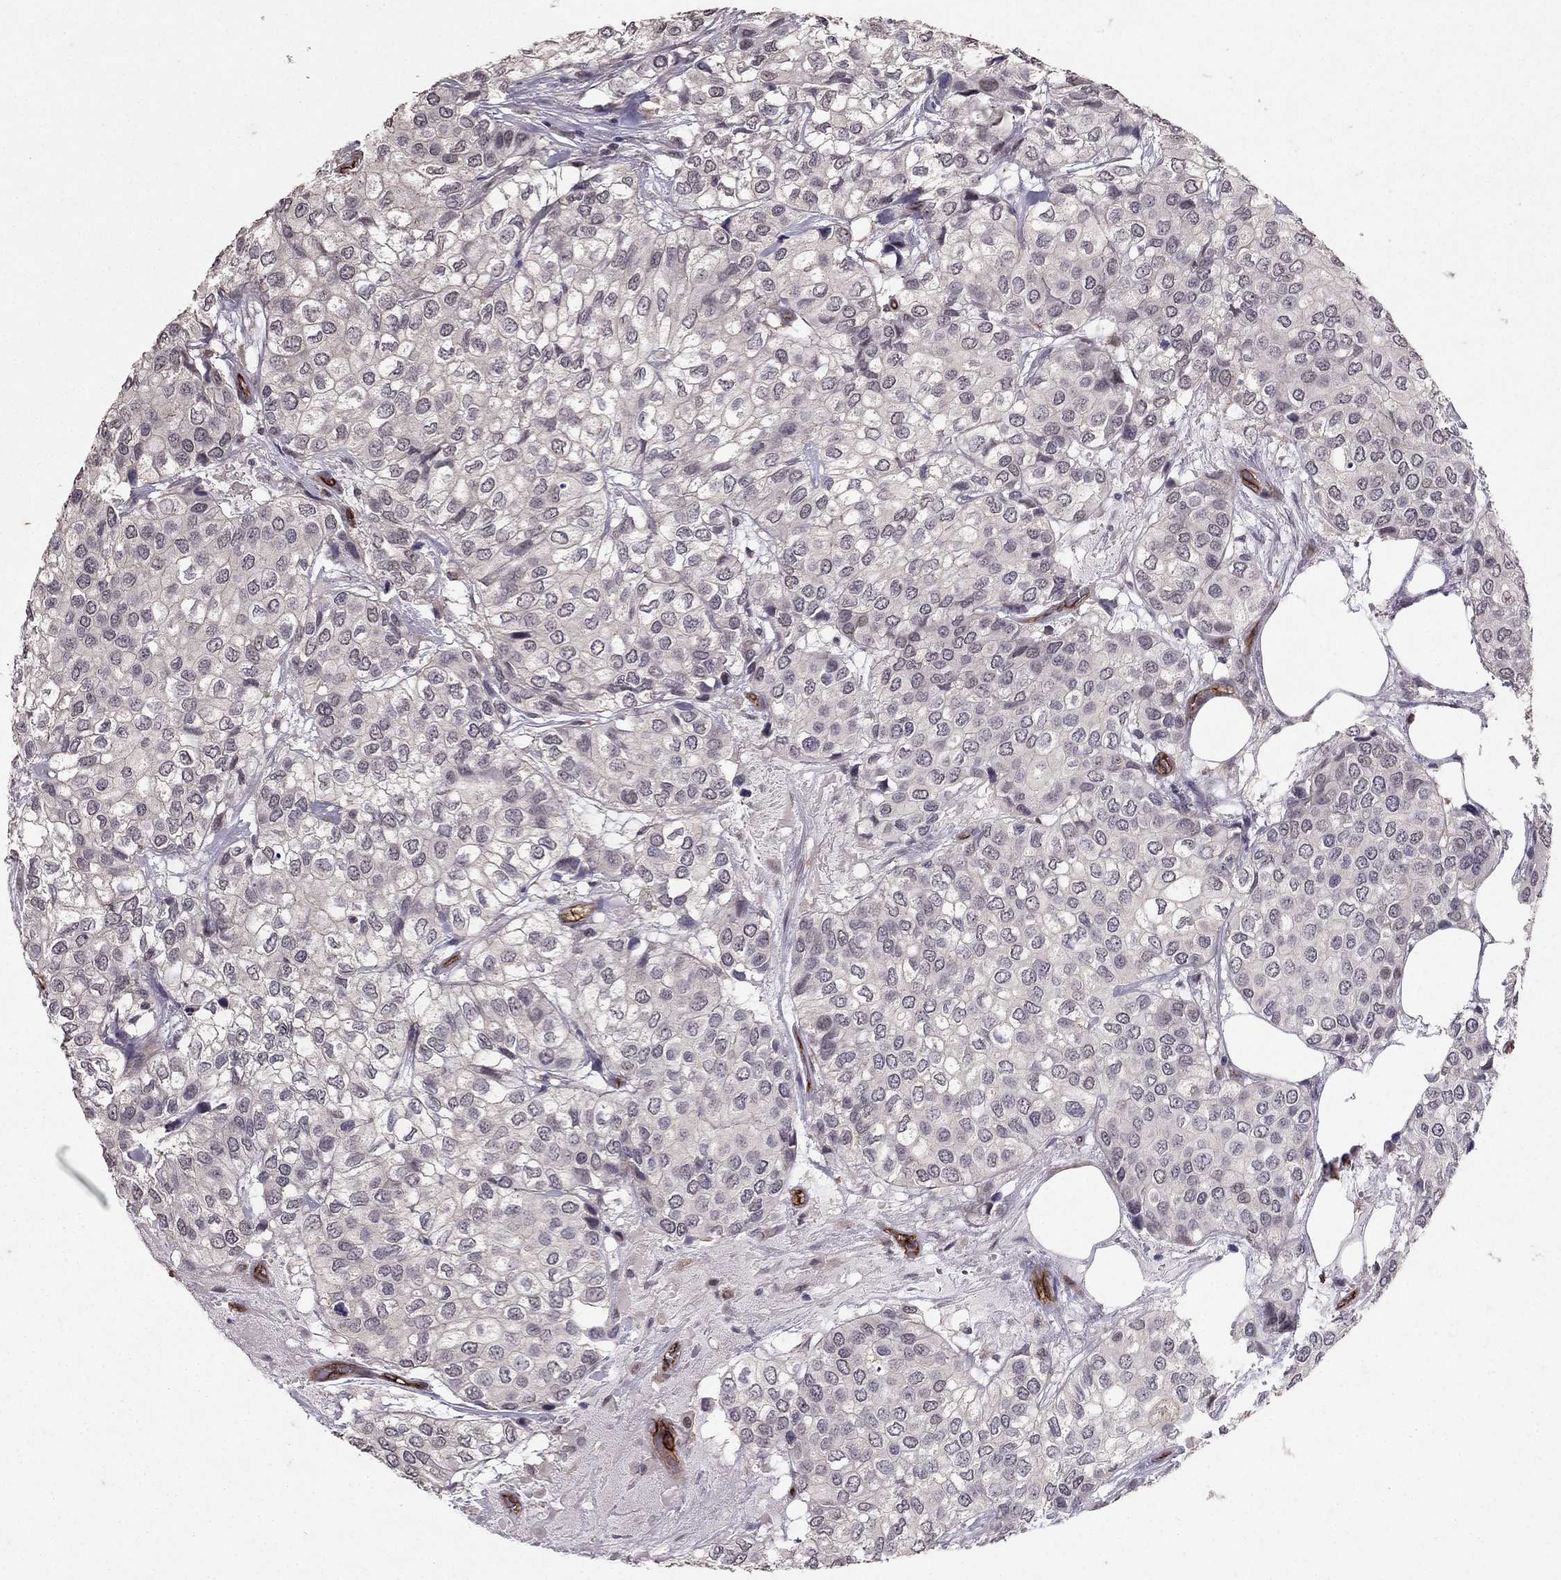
{"staining": {"intensity": "negative", "quantity": "none", "location": "none"}, "tissue": "urothelial cancer", "cell_type": "Tumor cells", "image_type": "cancer", "snomed": [{"axis": "morphology", "description": "Urothelial carcinoma, High grade"}, {"axis": "topography", "description": "Urinary bladder"}], "caption": "Tumor cells are negative for brown protein staining in high-grade urothelial carcinoma. Brightfield microscopy of immunohistochemistry (IHC) stained with DAB (brown) and hematoxylin (blue), captured at high magnification.", "gene": "RASIP1", "patient": {"sex": "male", "age": 73}}